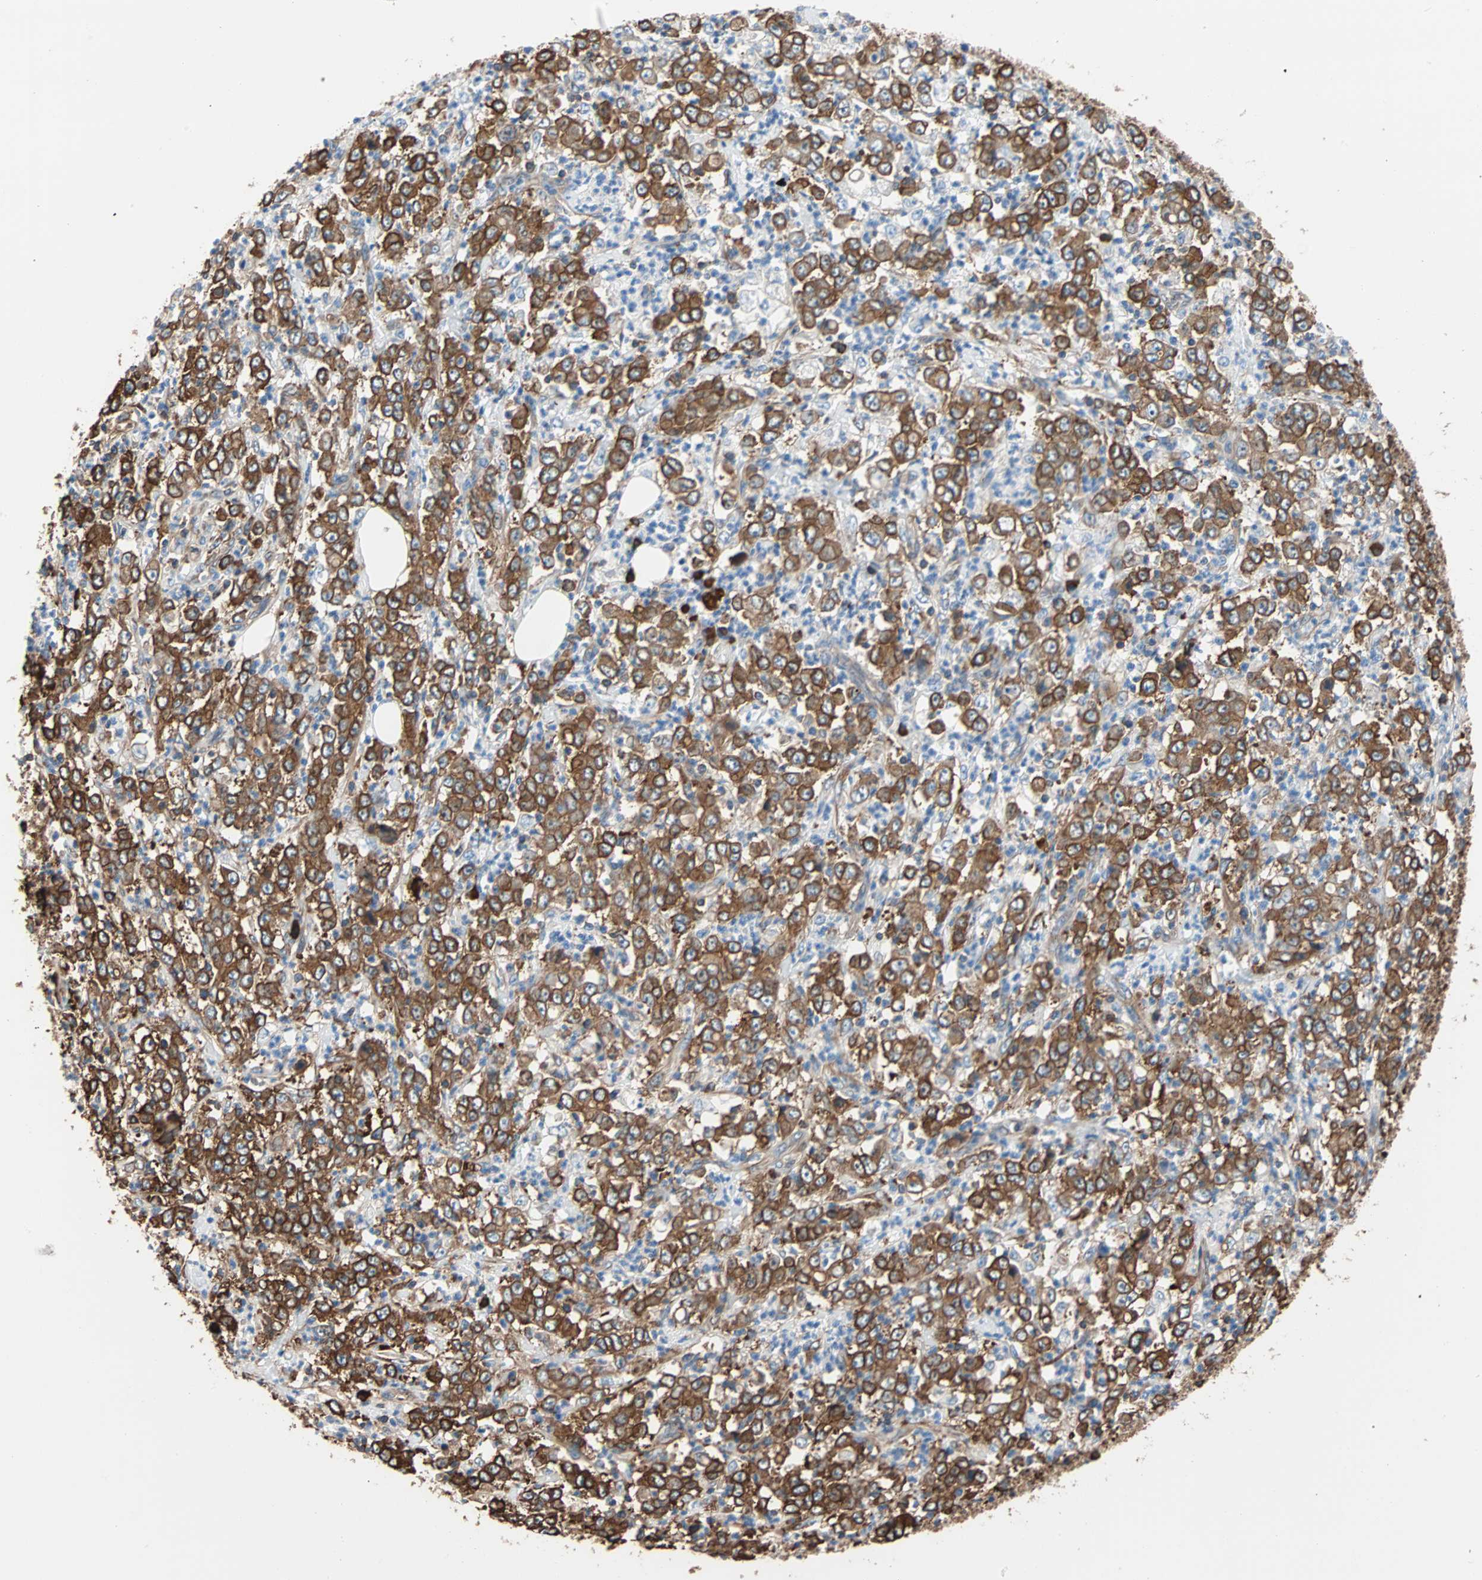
{"staining": {"intensity": "moderate", "quantity": ">75%", "location": "cytoplasmic/membranous"}, "tissue": "stomach cancer", "cell_type": "Tumor cells", "image_type": "cancer", "snomed": [{"axis": "morphology", "description": "Adenocarcinoma, NOS"}, {"axis": "topography", "description": "Stomach, lower"}], "caption": "Protein staining of stomach cancer tissue reveals moderate cytoplasmic/membranous positivity in about >75% of tumor cells. (IHC, brightfield microscopy, high magnification).", "gene": "EEF2", "patient": {"sex": "female", "age": 71}}